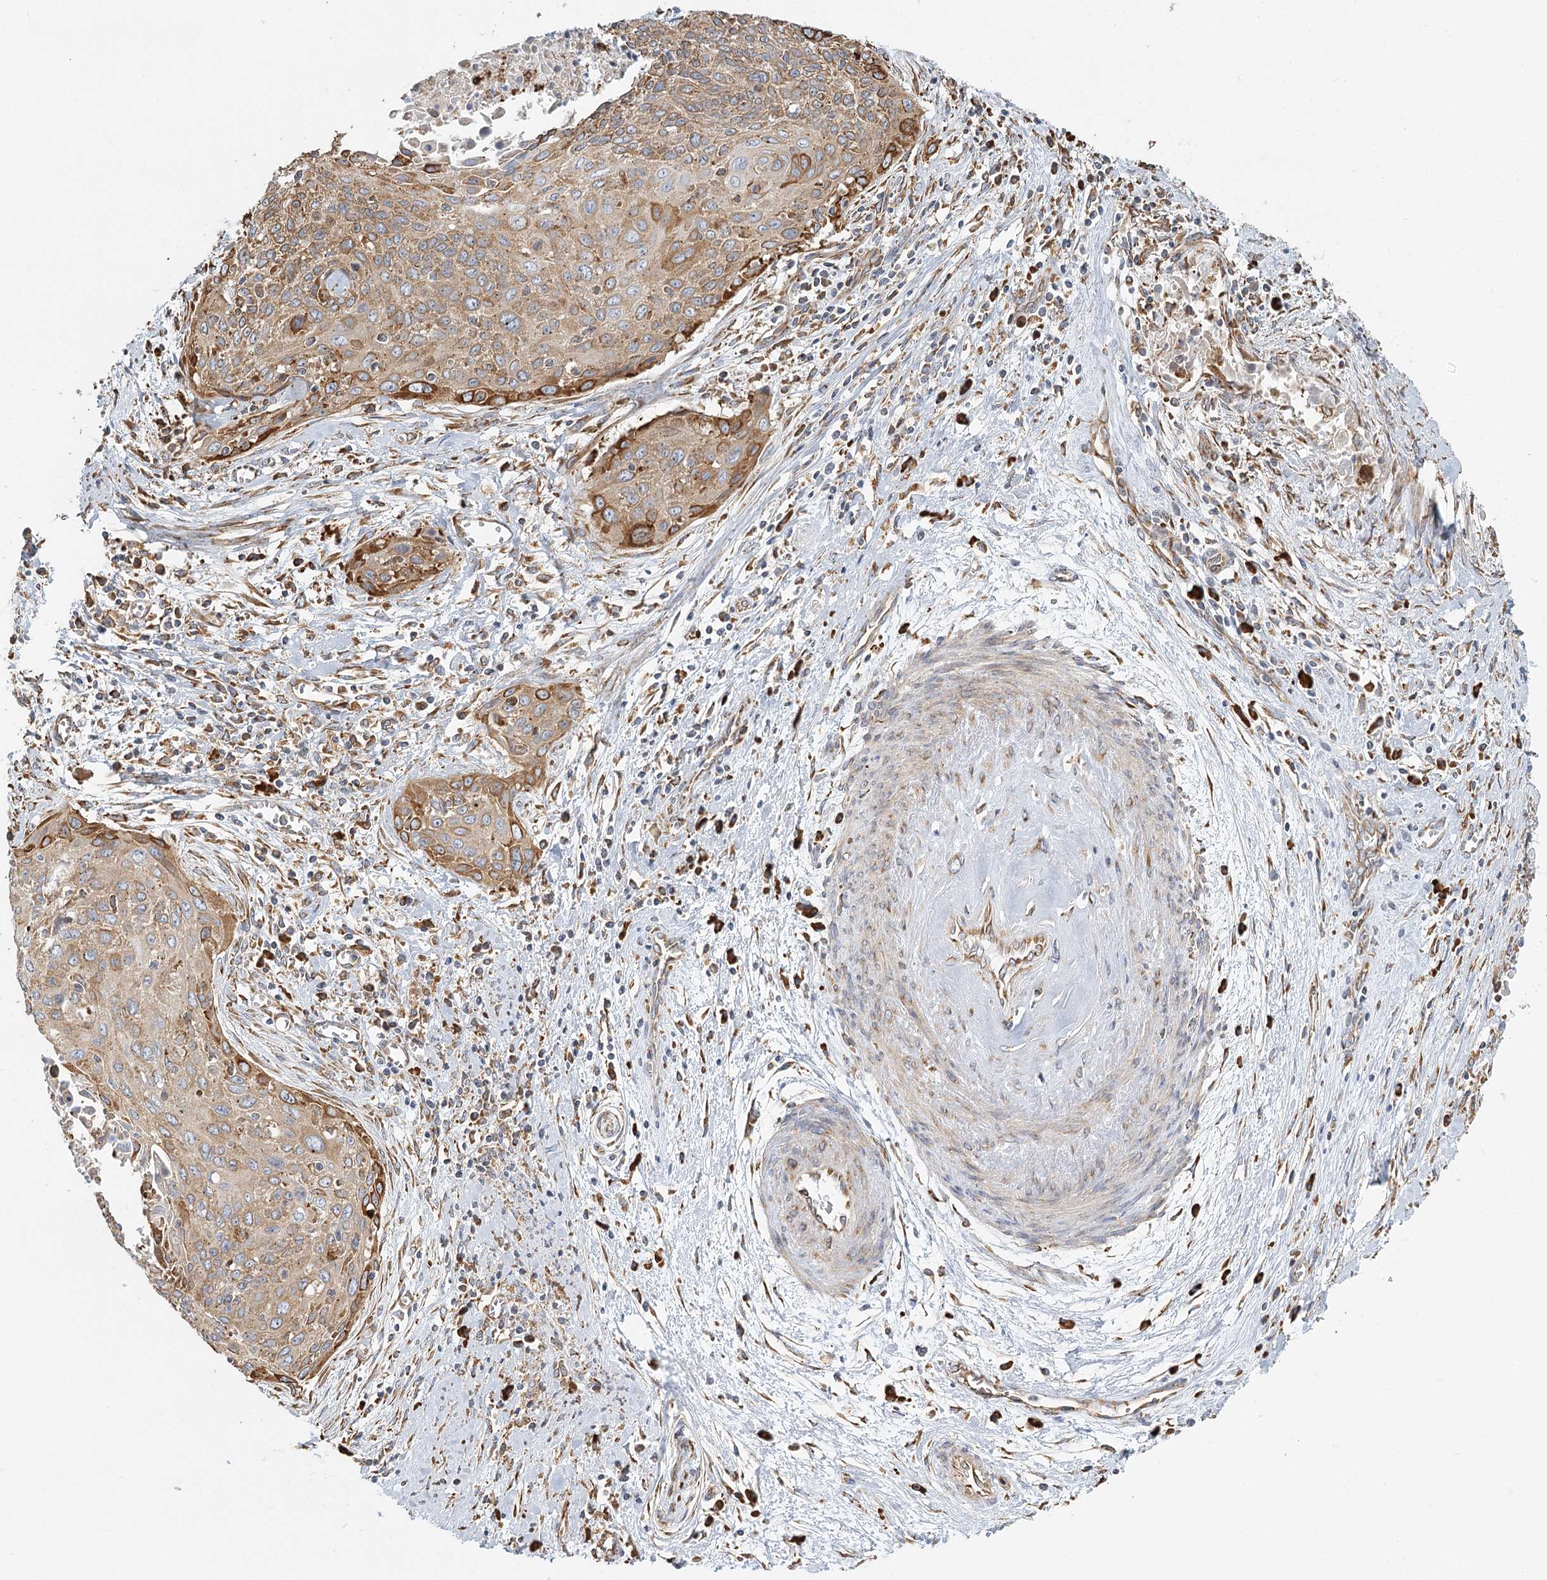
{"staining": {"intensity": "moderate", "quantity": "25%-75%", "location": "cytoplasmic/membranous"}, "tissue": "cervical cancer", "cell_type": "Tumor cells", "image_type": "cancer", "snomed": [{"axis": "morphology", "description": "Squamous cell carcinoma, NOS"}, {"axis": "topography", "description": "Cervix"}], "caption": "IHC histopathology image of cervical squamous cell carcinoma stained for a protein (brown), which demonstrates medium levels of moderate cytoplasmic/membranous expression in about 25%-75% of tumor cells.", "gene": "TAS1R1", "patient": {"sex": "female", "age": 55}}